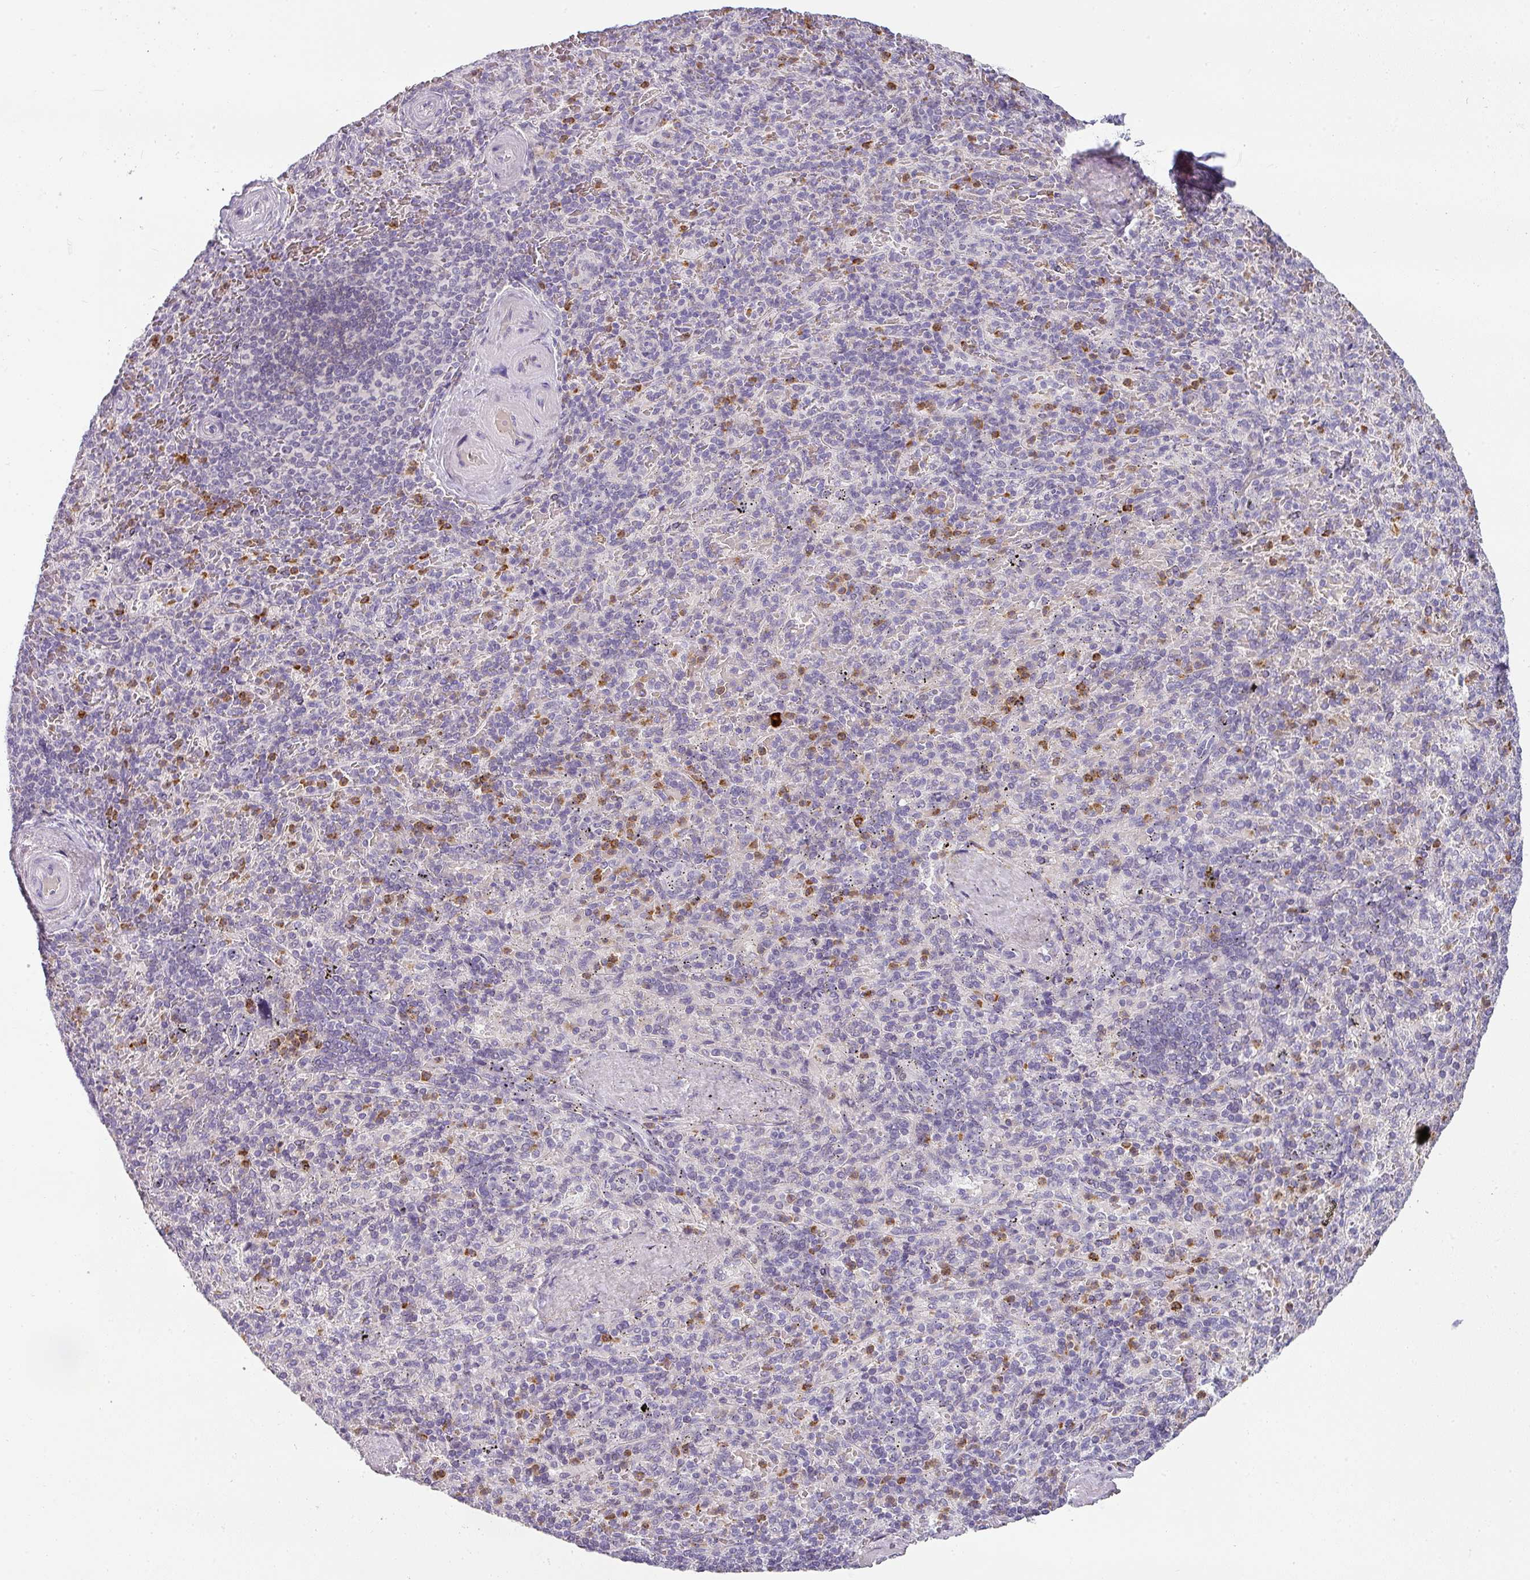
{"staining": {"intensity": "strong", "quantity": "<25%", "location": "cytoplasmic/membranous"}, "tissue": "spleen", "cell_type": "Cells in red pulp", "image_type": "normal", "snomed": [{"axis": "morphology", "description": "Normal tissue, NOS"}, {"axis": "topography", "description": "Spleen"}], "caption": "Protein staining of normal spleen exhibits strong cytoplasmic/membranous expression in about <25% of cells in red pulp.", "gene": "BTLA", "patient": {"sex": "male", "age": 82}}